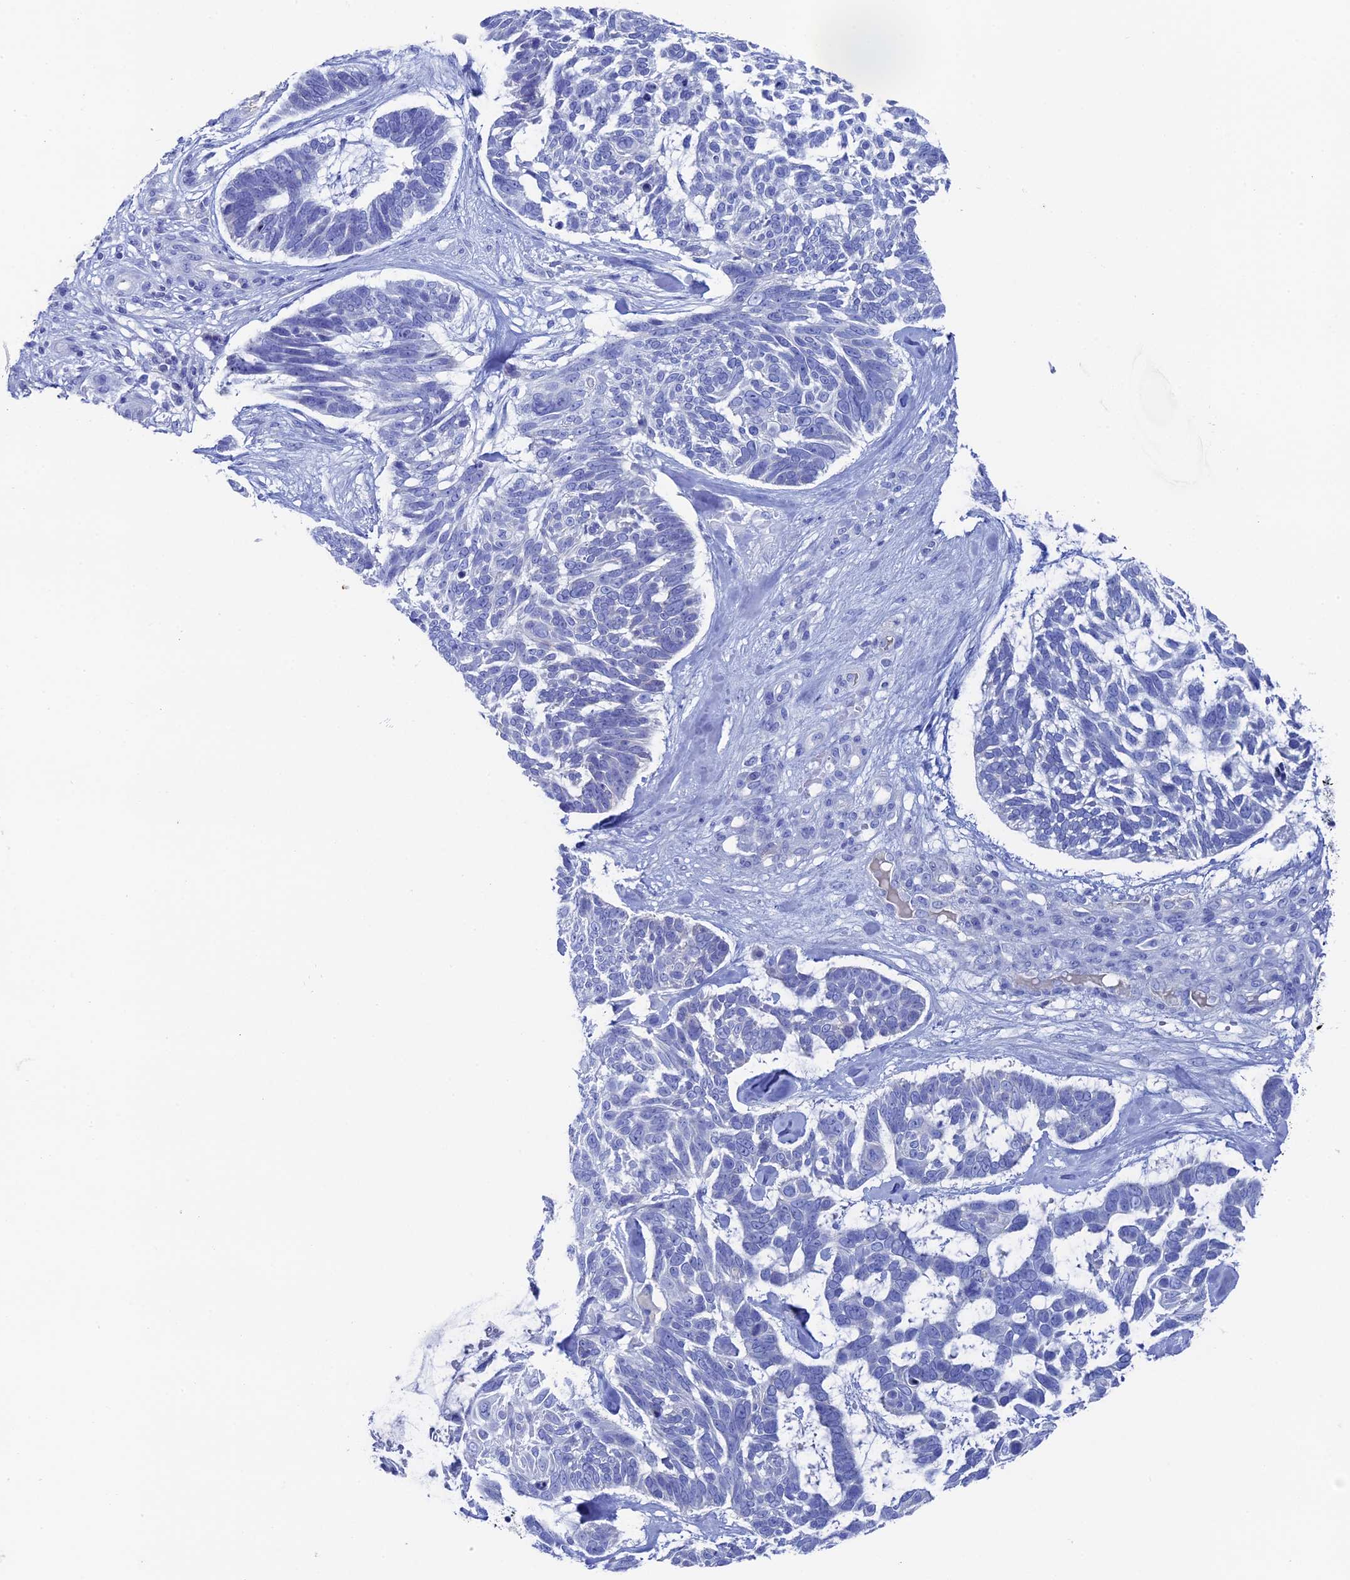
{"staining": {"intensity": "negative", "quantity": "none", "location": "none"}, "tissue": "skin cancer", "cell_type": "Tumor cells", "image_type": "cancer", "snomed": [{"axis": "morphology", "description": "Basal cell carcinoma"}, {"axis": "topography", "description": "Skin"}], "caption": "The histopathology image exhibits no staining of tumor cells in skin basal cell carcinoma.", "gene": "UNC119", "patient": {"sex": "male", "age": 88}}